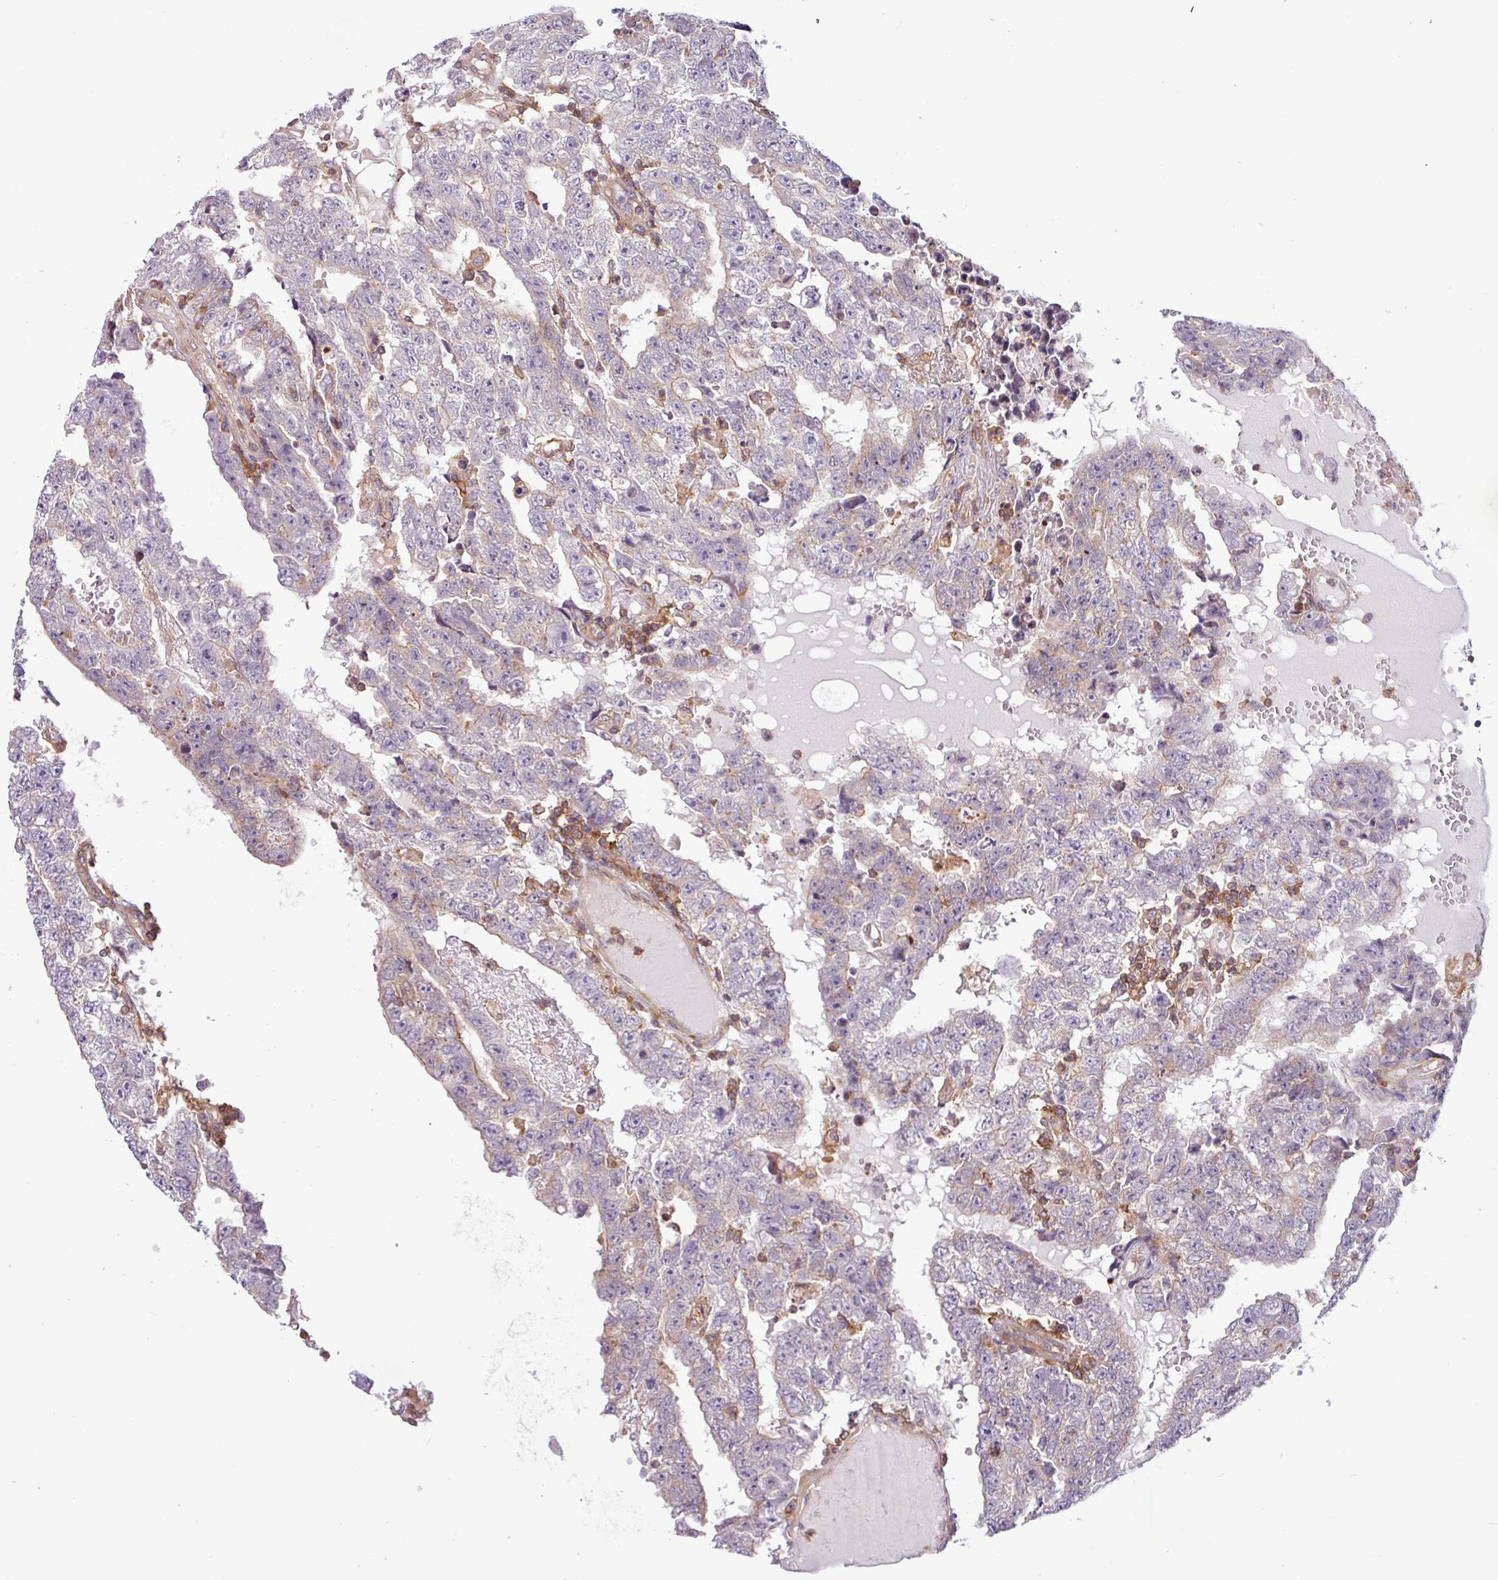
{"staining": {"intensity": "negative", "quantity": "none", "location": "none"}, "tissue": "testis cancer", "cell_type": "Tumor cells", "image_type": "cancer", "snomed": [{"axis": "morphology", "description": "Carcinoma, Embryonal, NOS"}, {"axis": "topography", "description": "Testis"}], "caption": "Micrograph shows no protein positivity in tumor cells of testis cancer (embryonal carcinoma) tissue.", "gene": "ACTR3", "patient": {"sex": "male", "age": 25}}